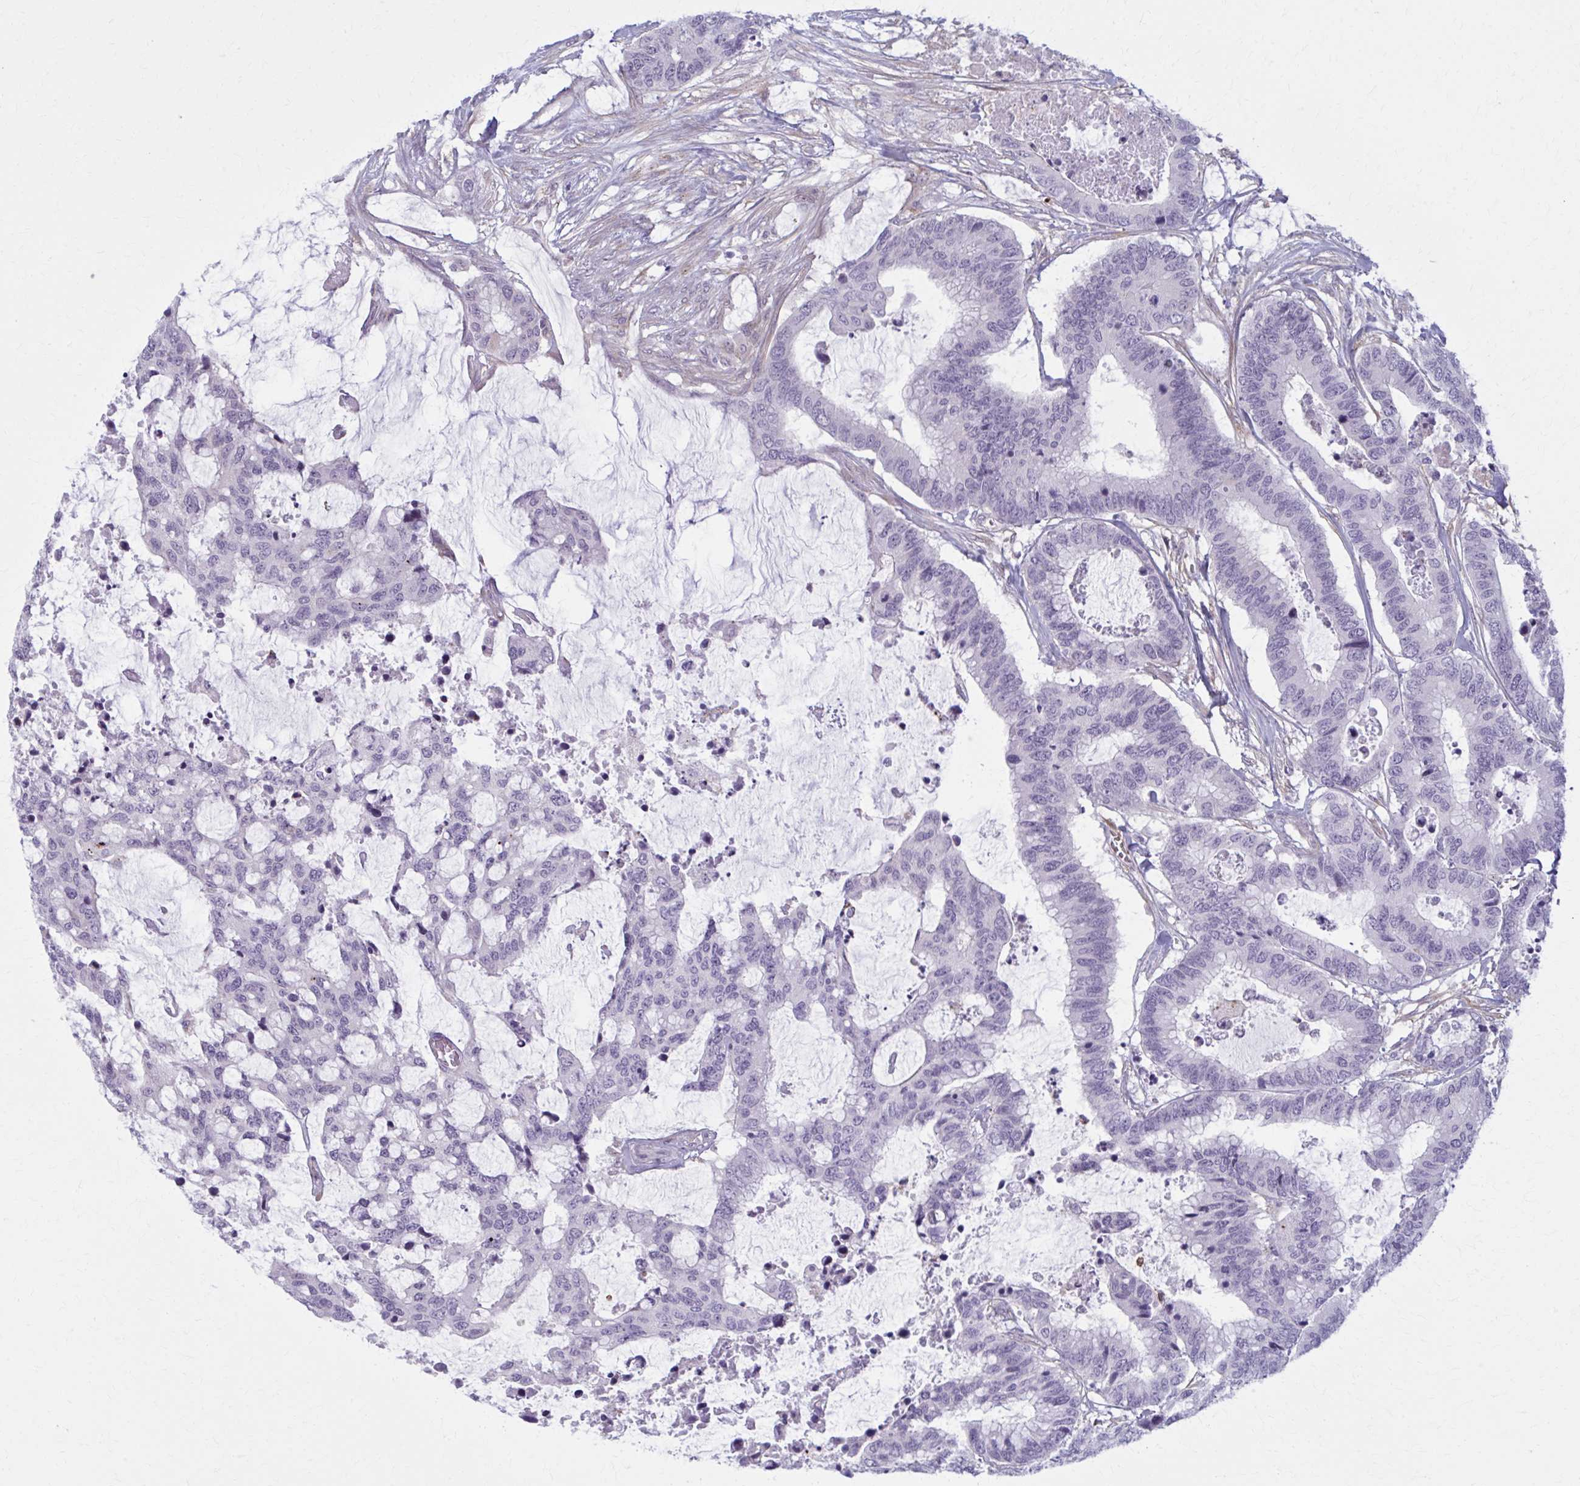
{"staining": {"intensity": "negative", "quantity": "none", "location": "none"}, "tissue": "colorectal cancer", "cell_type": "Tumor cells", "image_type": "cancer", "snomed": [{"axis": "morphology", "description": "Adenocarcinoma, NOS"}, {"axis": "topography", "description": "Rectum"}], "caption": "Immunohistochemistry of human colorectal cancer shows no expression in tumor cells. (Stains: DAB (3,3'-diaminobenzidine) IHC with hematoxylin counter stain, Microscopy: brightfield microscopy at high magnification).", "gene": "NUMBL", "patient": {"sex": "female", "age": 59}}